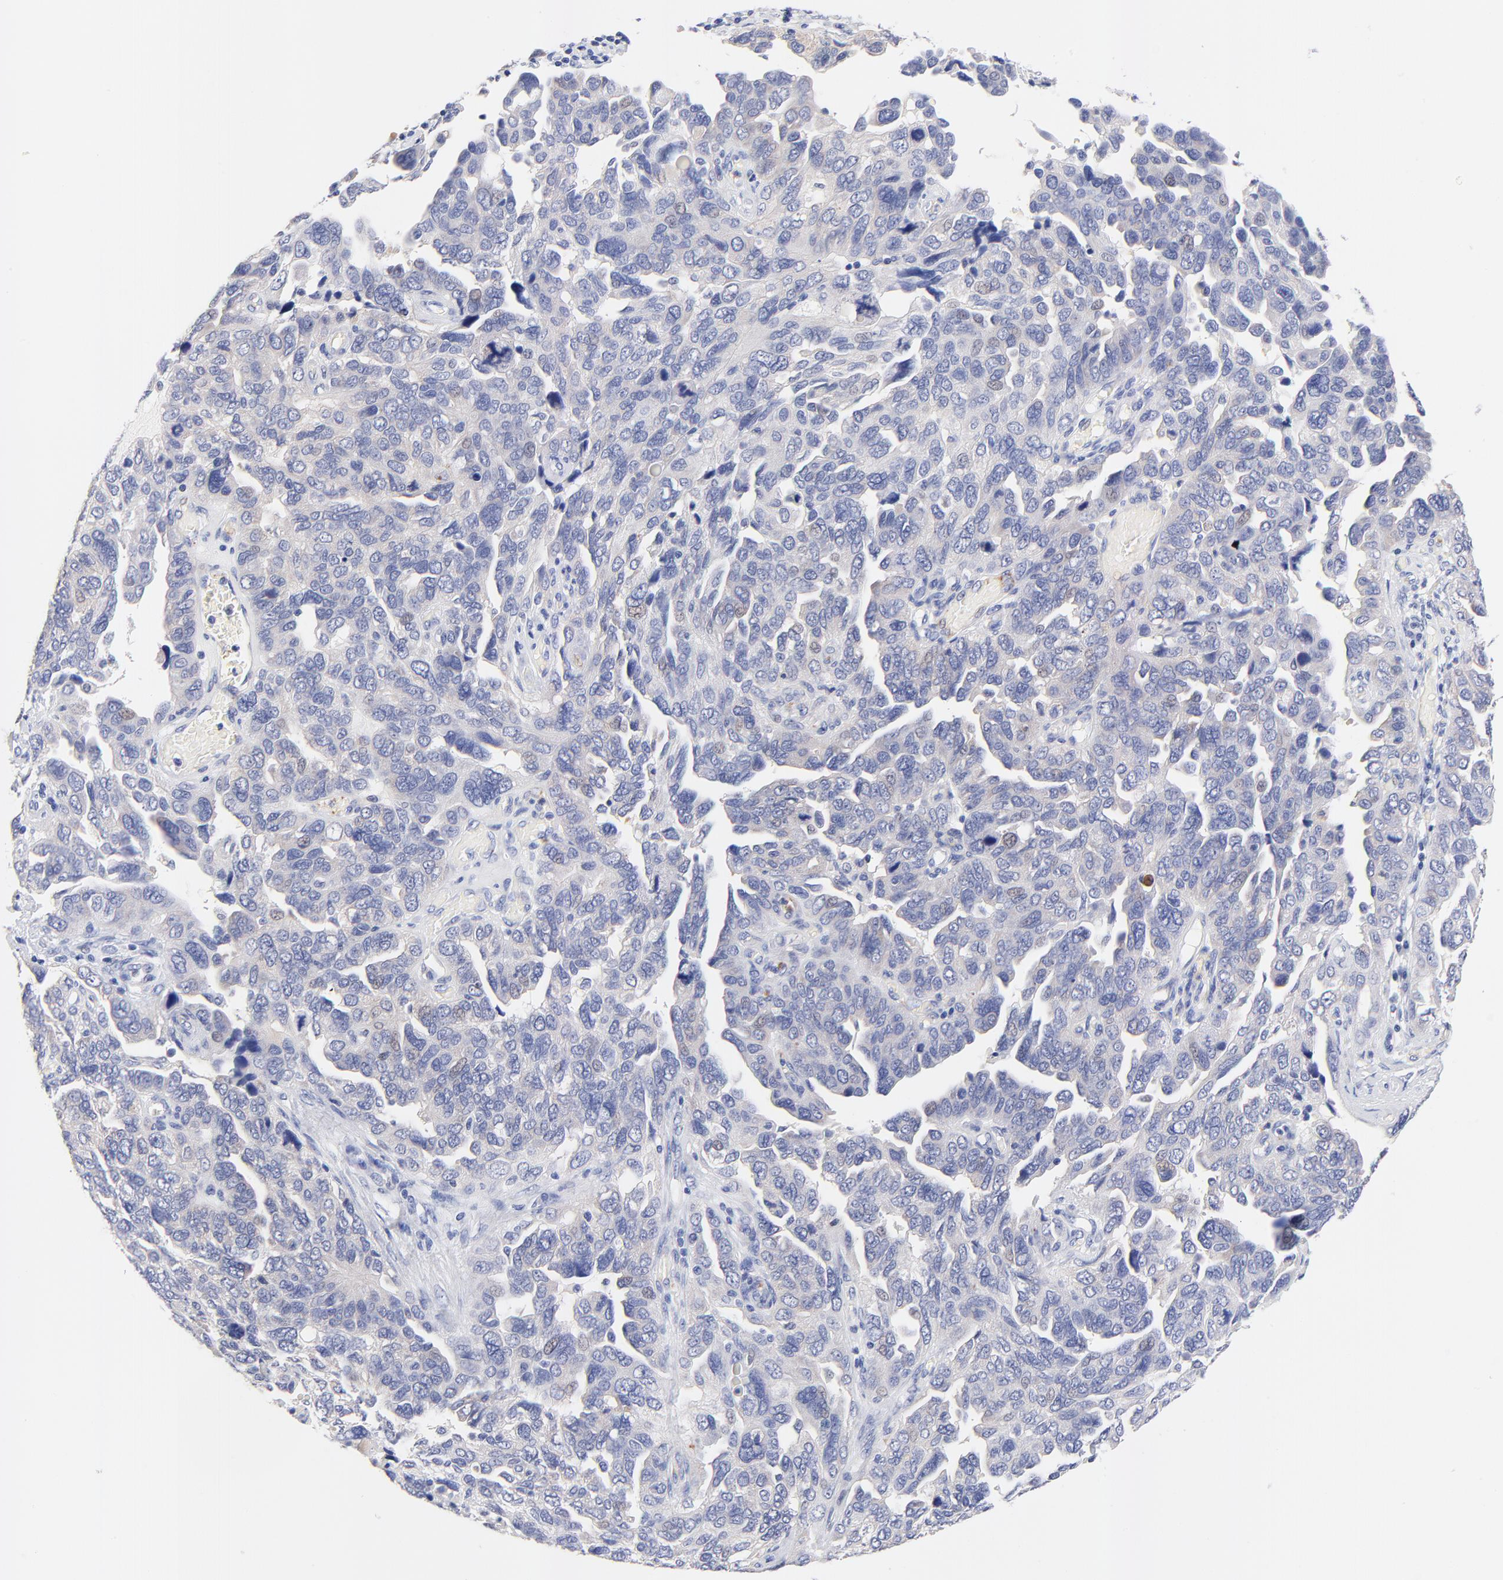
{"staining": {"intensity": "negative", "quantity": "none", "location": "none"}, "tissue": "ovarian cancer", "cell_type": "Tumor cells", "image_type": "cancer", "snomed": [{"axis": "morphology", "description": "Cystadenocarcinoma, serous, NOS"}, {"axis": "topography", "description": "Ovary"}], "caption": "Immunohistochemistry photomicrograph of neoplastic tissue: ovarian cancer stained with DAB (3,3'-diaminobenzidine) displays no significant protein positivity in tumor cells.", "gene": "FAM117B", "patient": {"sex": "female", "age": 64}}